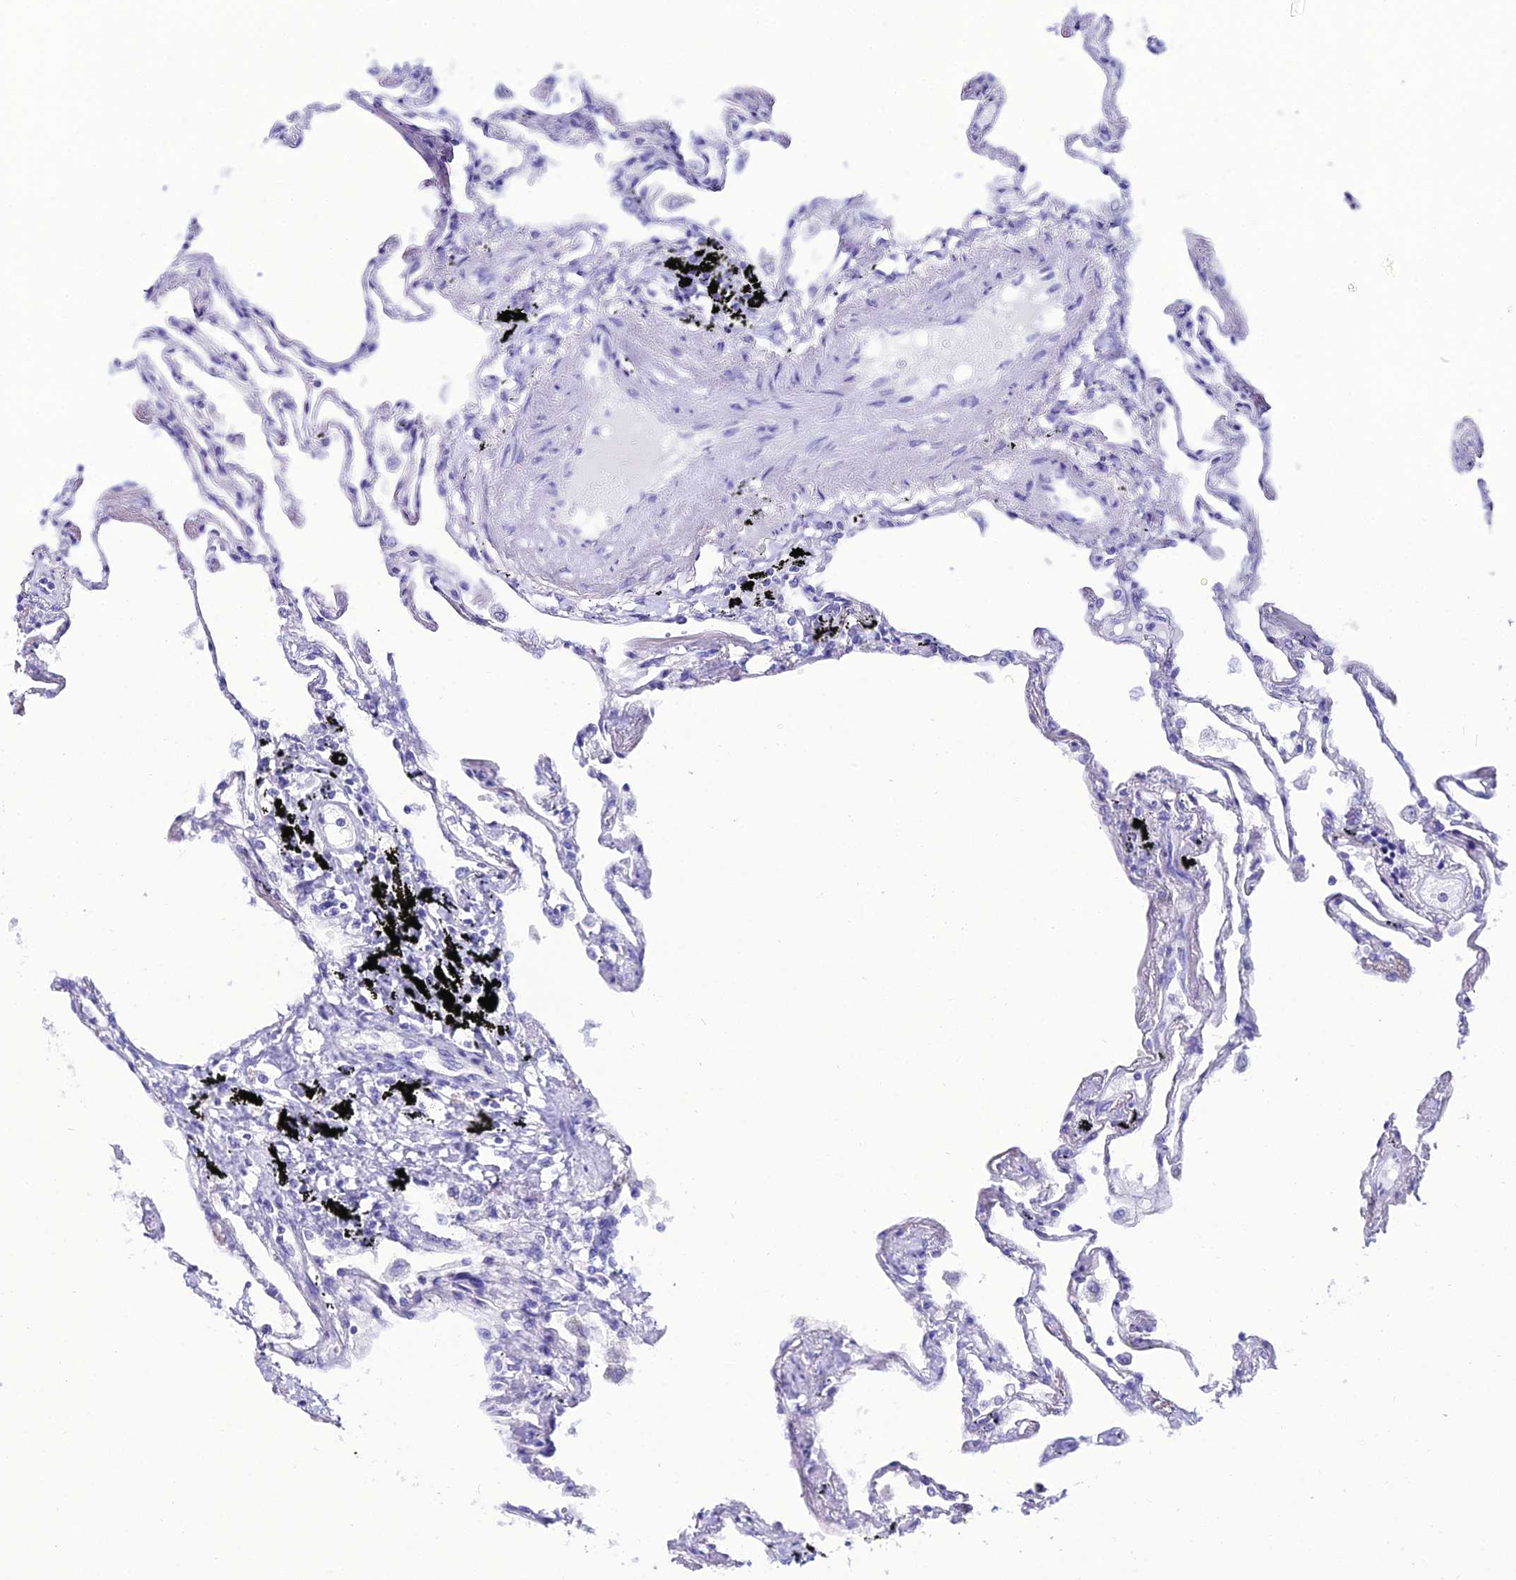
{"staining": {"intensity": "negative", "quantity": "none", "location": "none"}, "tissue": "lung", "cell_type": "Alveolar cells", "image_type": "normal", "snomed": [{"axis": "morphology", "description": "Normal tissue, NOS"}, {"axis": "topography", "description": "Lung"}], "caption": "Alveolar cells are negative for protein expression in normal human lung. Brightfield microscopy of immunohistochemistry (IHC) stained with DAB (3,3'-diaminobenzidine) (brown) and hematoxylin (blue), captured at high magnification.", "gene": "OR4D5", "patient": {"sex": "female", "age": 67}}